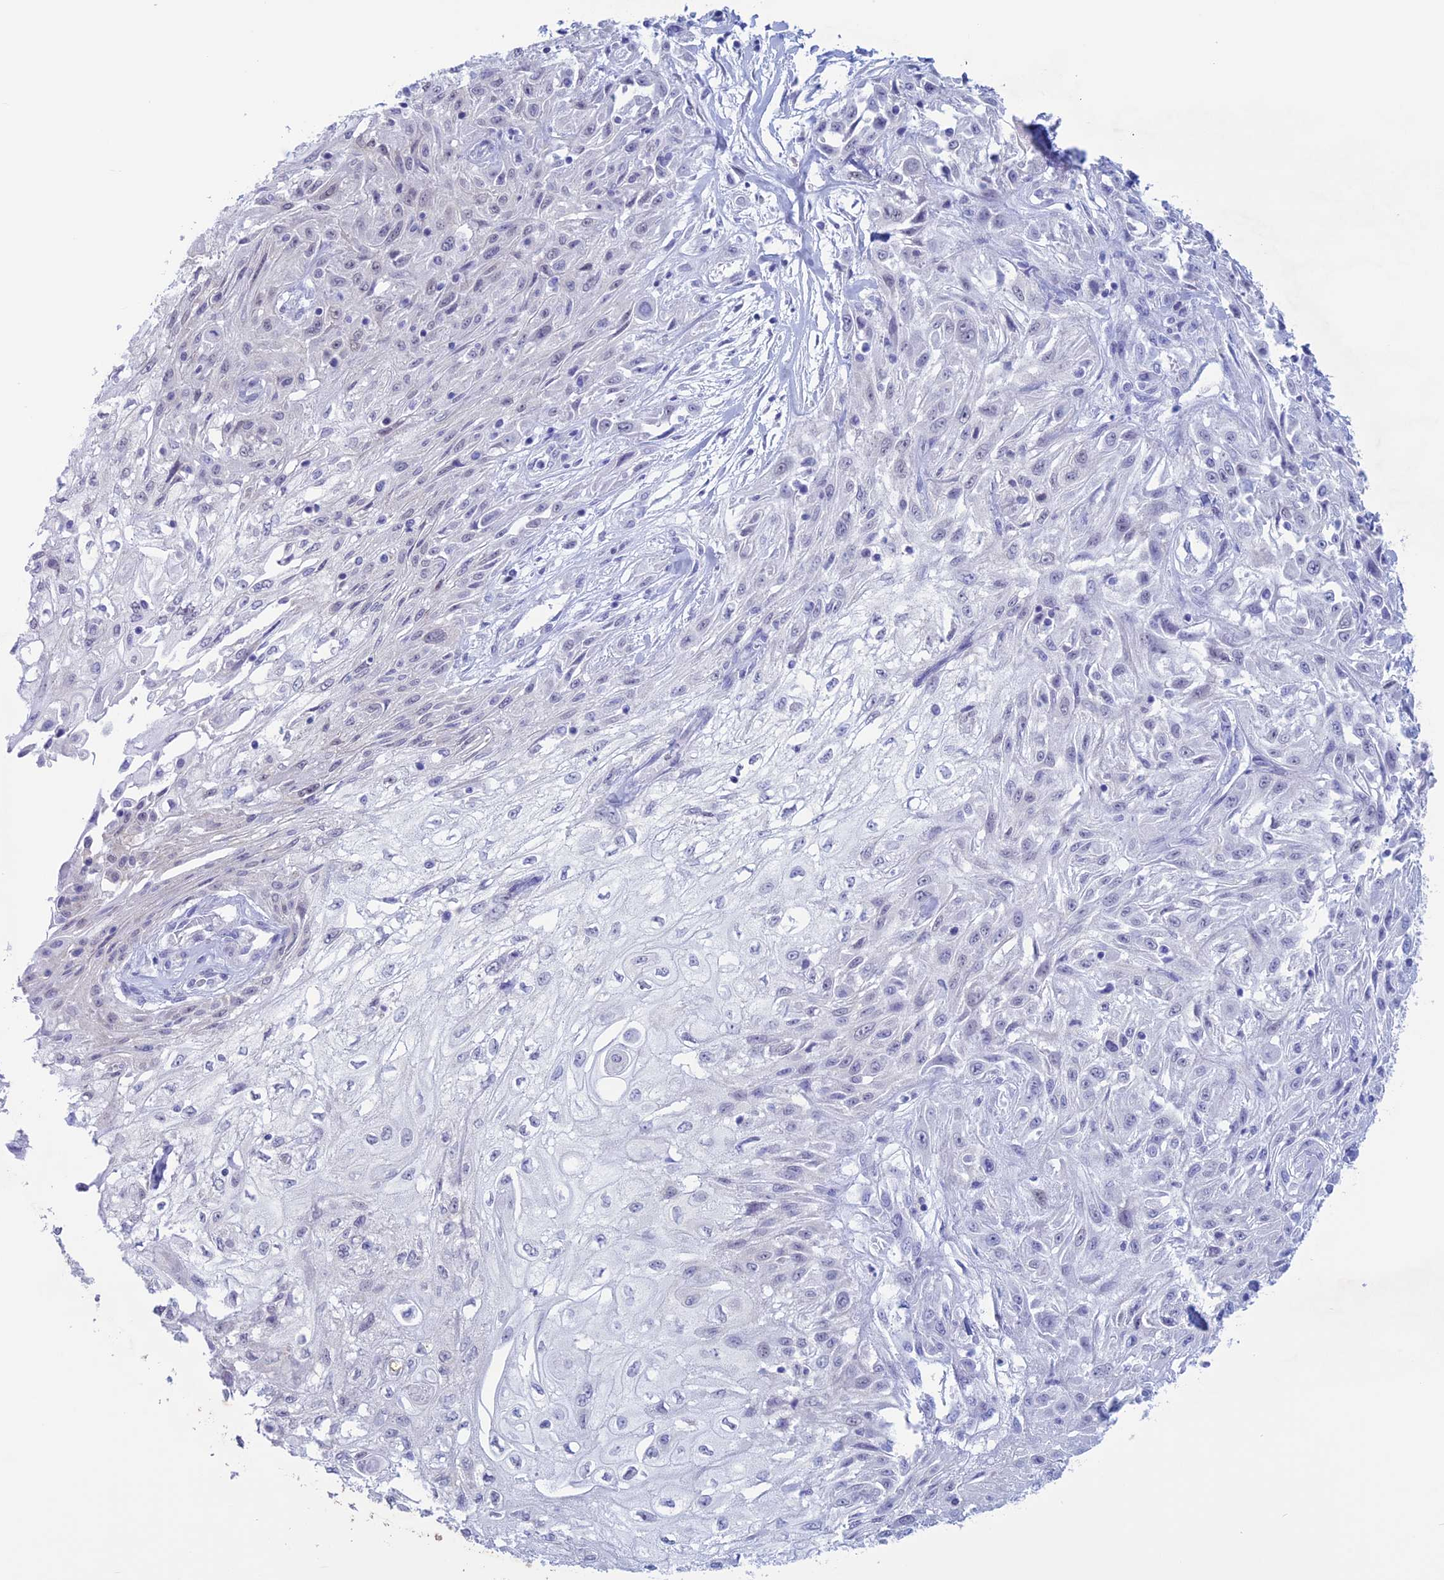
{"staining": {"intensity": "negative", "quantity": "none", "location": "none"}, "tissue": "skin cancer", "cell_type": "Tumor cells", "image_type": "cancer", "snomed": [{"axis": "morphology", "description": "Squamous cell carcinoma, NOS"}, {"axis": "morphology", "description": "Squamous cell carcinoma, metastatic, NOS"}, {"axis": "topography", "description": "Skin"}, {"axis": "topography", "description": "Lymph node"}], "caption": "Immunohistochemical staining of human skin cancer displays no significant positivity in tumor cells.", "gene": "LHFPL2", "patient": {"sex": "male", "age": 75}}